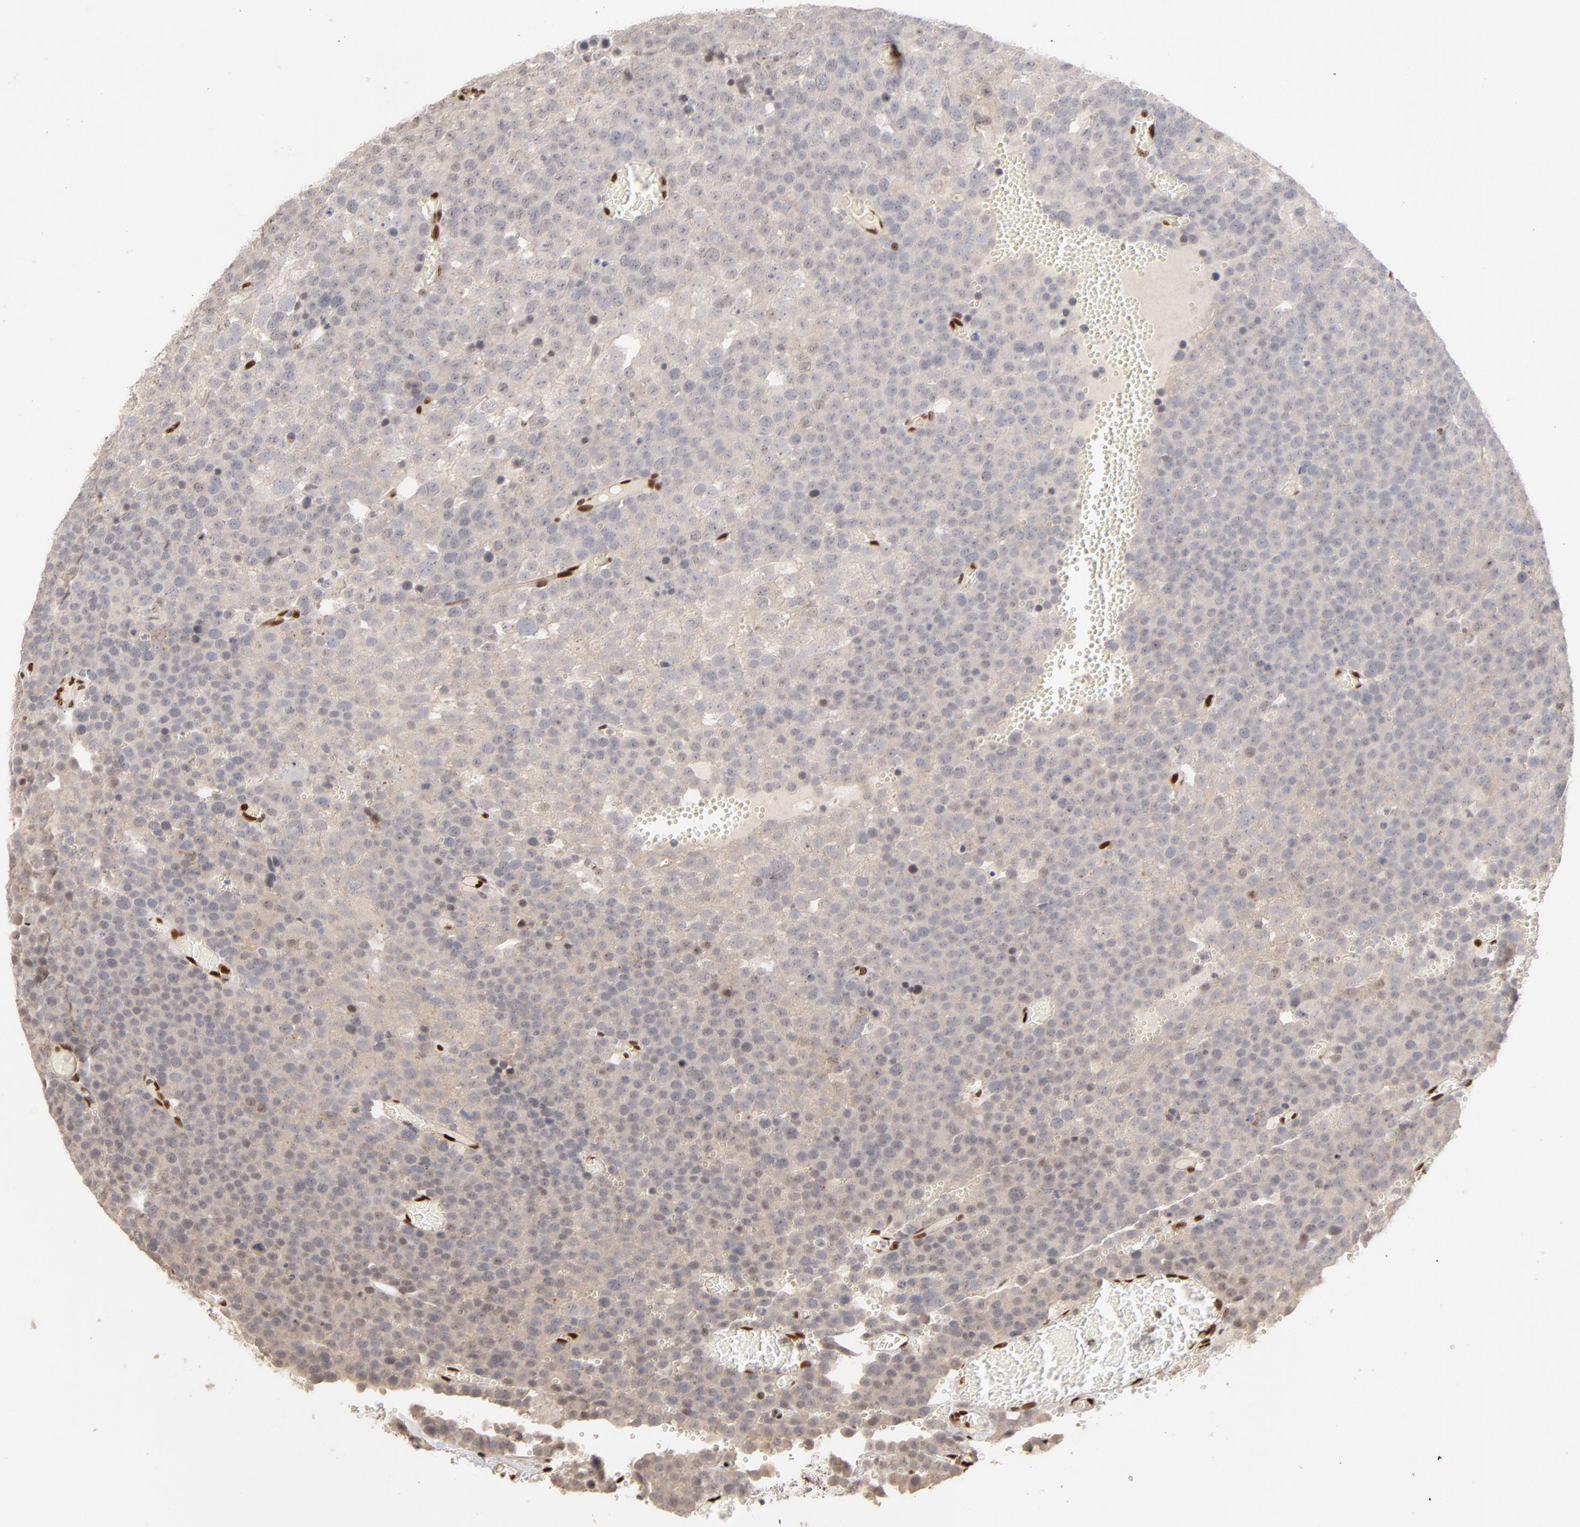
{"staining": {"intensity": "negative", "quantity": "none", "location": "none"}, "tissue": "testis cancer", "cell_type": "Tumor cells", "image_type": "cancer", "snomed": [{"axis": "morphology", "description": "Seminoma, NOS"}, {"axis": "topography", "description": "Testis"}], "caption": "DAB immunohistochemical staining of human testis cancer exhibits no significant expression in tumor cells. (DAB immunohistochemistry visualized using brightfield microscopy, high magnification).", "gene": "NFIB", "patient": {"sex": "male", "age": 71}}